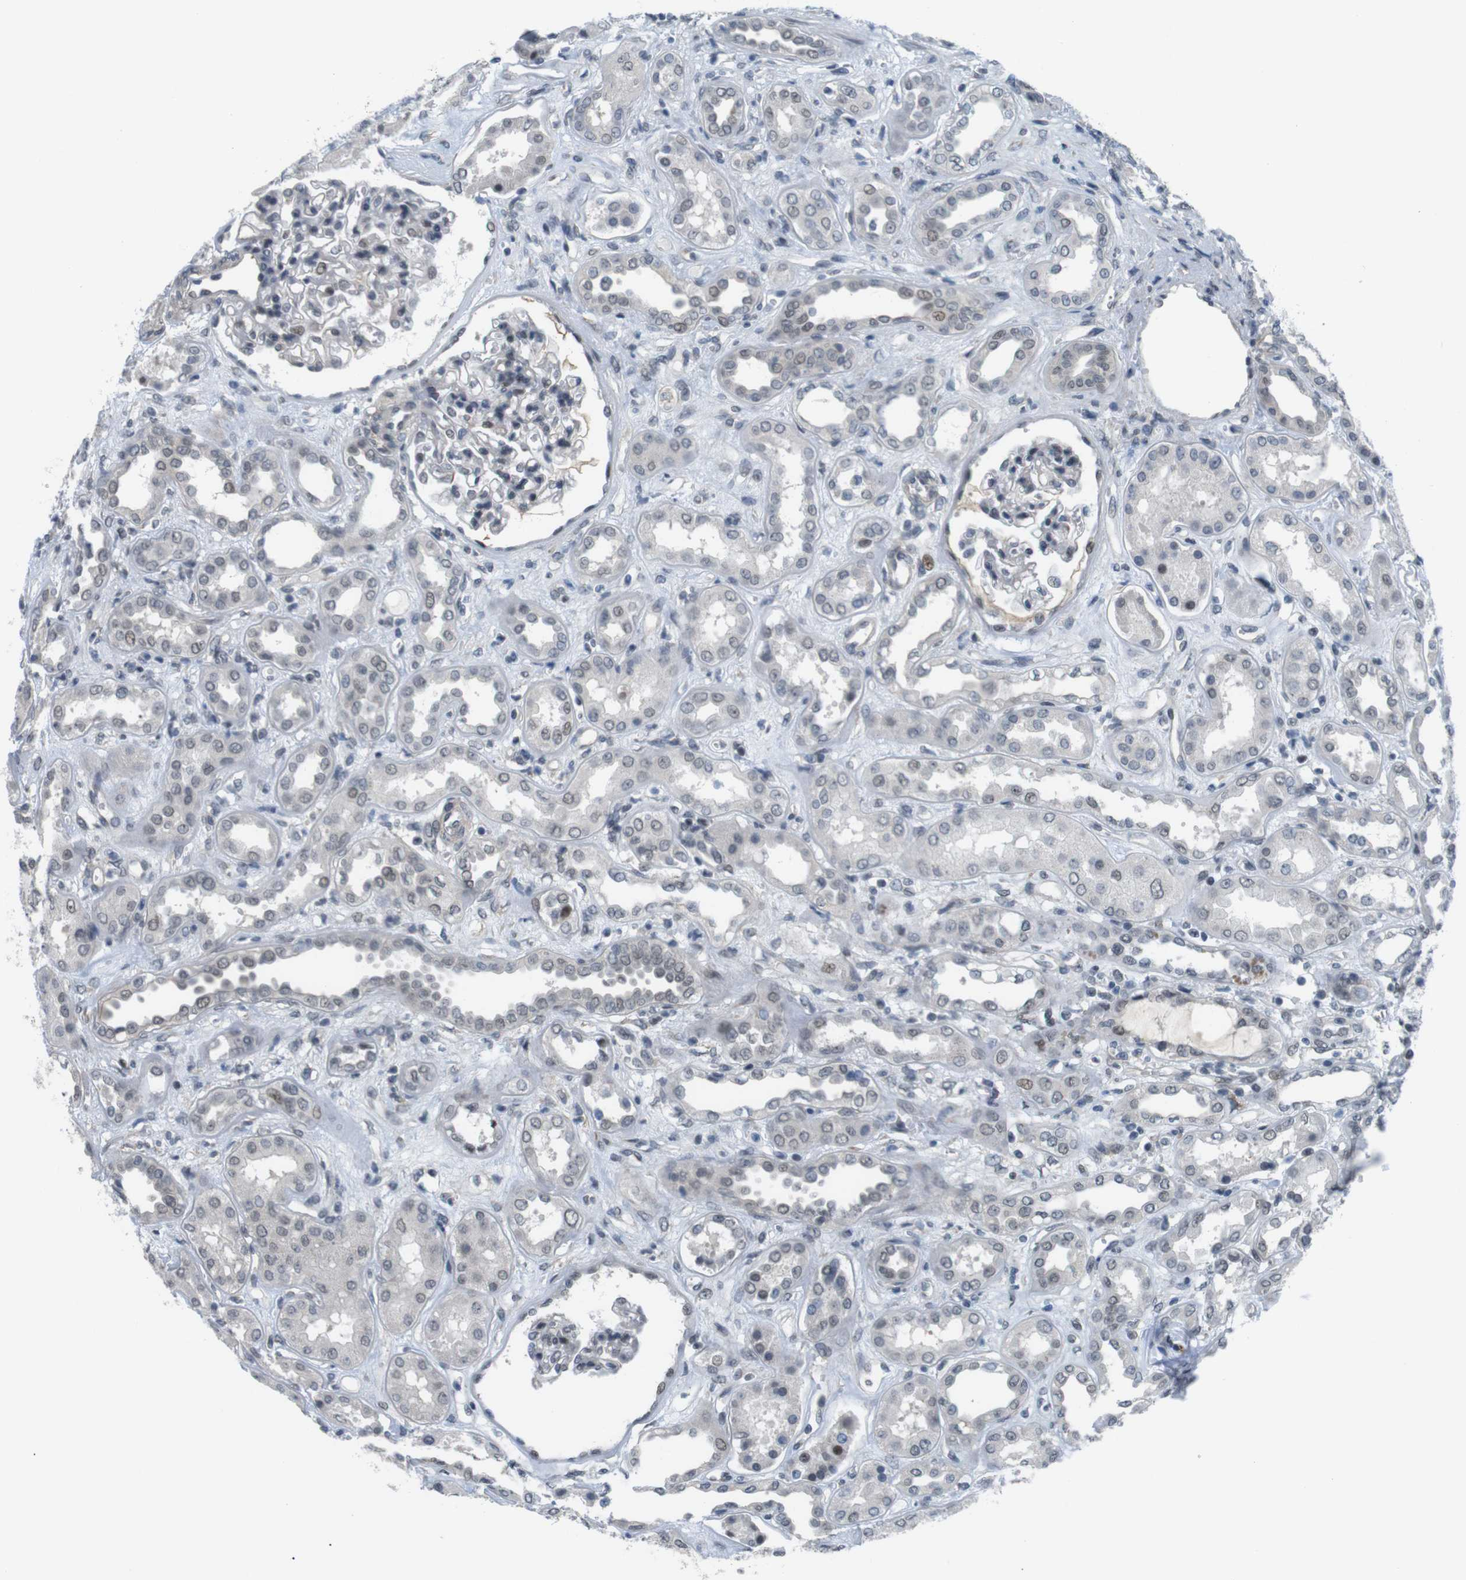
{"staining": {"intensity": "moderate", "quantity": "<25%", "location": "nuclear"}, "tissue": "kidney", "cell_type": "Cells in glomeruli", "image_type": "normal", "snomed": [{"axis": "morphology", "description": "Normal tissue, NOS"}, {"axis": "topography", "description": "Kidney"}], "caption": "Immunohistochemical staining of normal kidney exhibits low levels of moderate nuclear expression in about <25% of cells in glomeruli.", "gene": "SMCO2", "patient": {"sex": "male", "age": 59}}